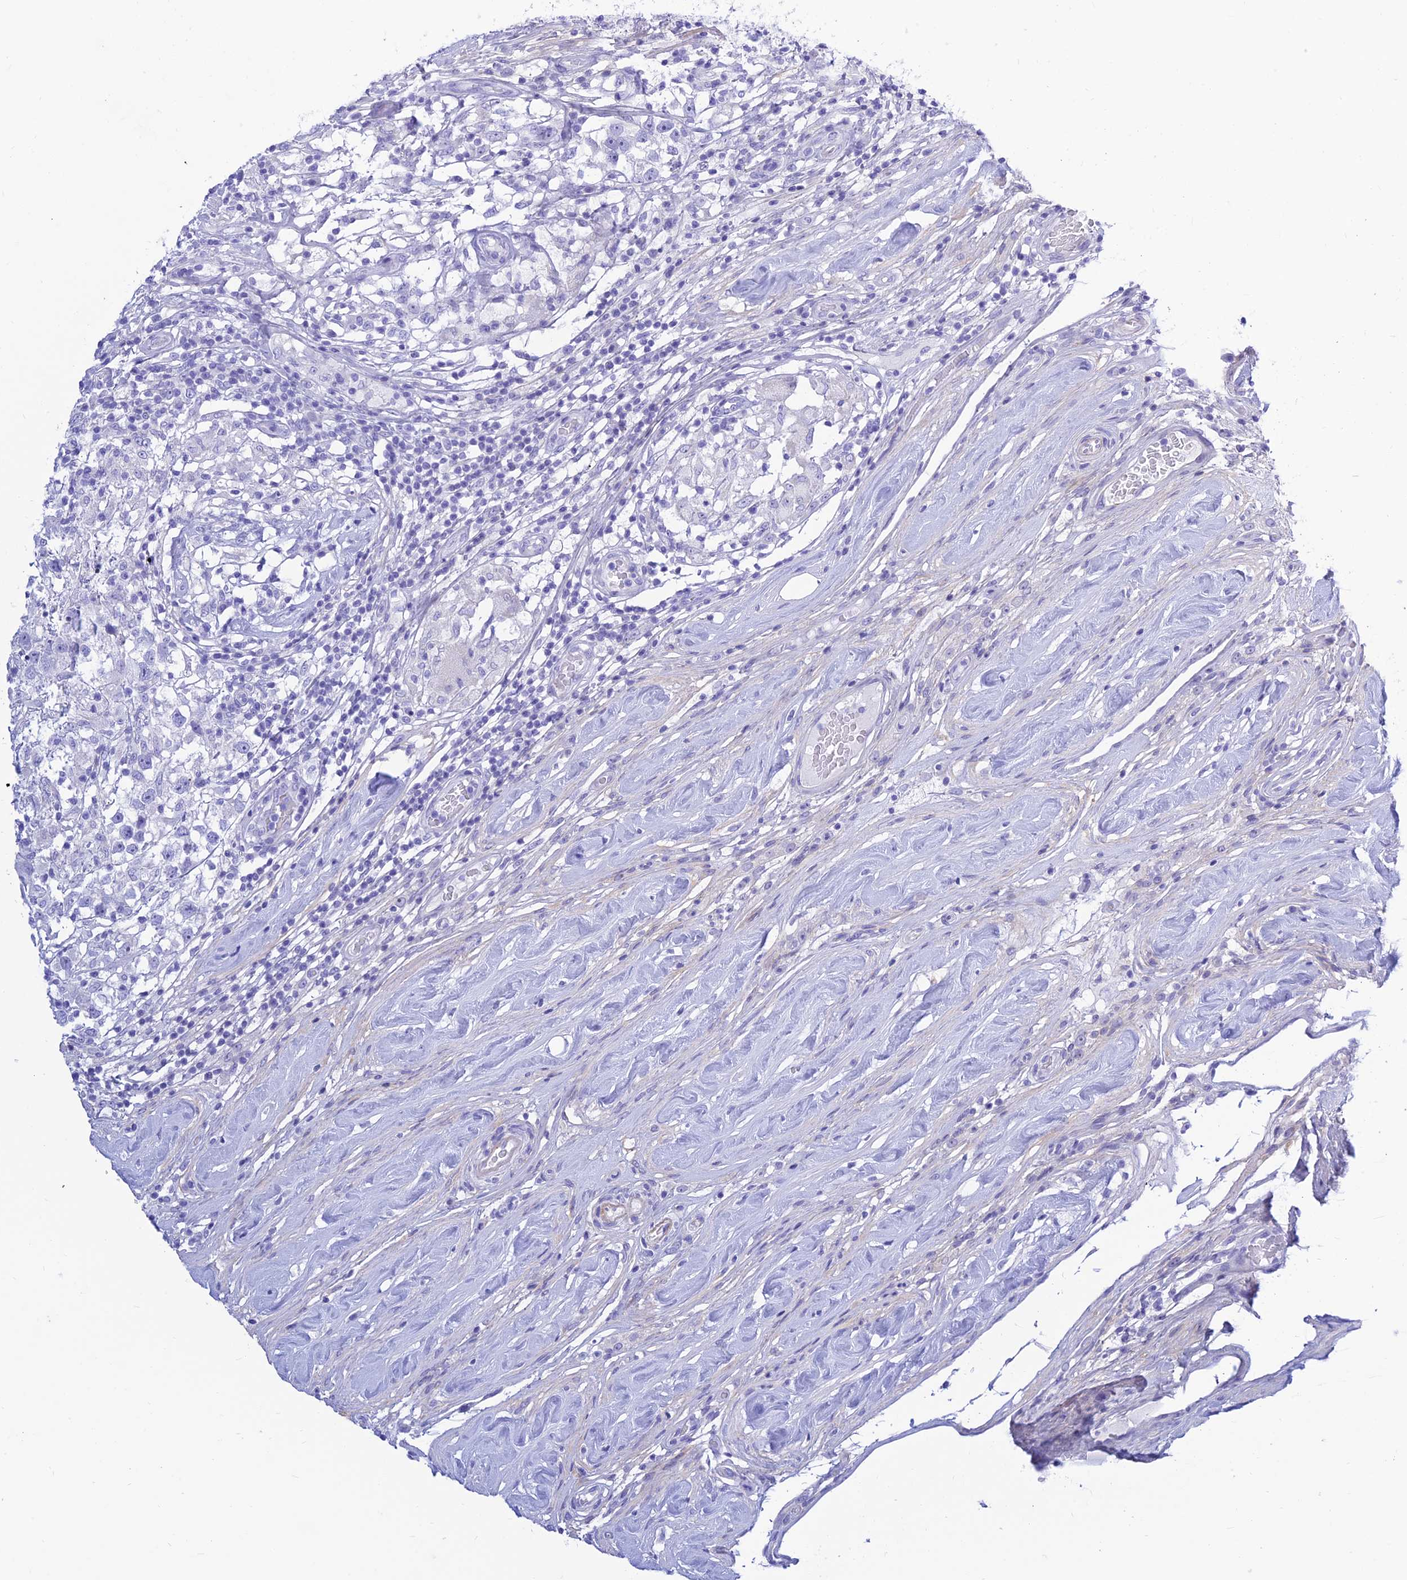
{"staining": {"intensity": "negative", "quantity": "none", "location": "none"}, "tissue": "testis cancer", "cell_type": "Tumor cells", "image_type": "cancer", "snomed": [{"axis": "morphology", "description": "Seminoma, NOS"}, {"axis": "topography", "description": "Testis"}], "caption": "This is a image of IHC staining of seminoma (testis), which shows no staining in tumor cells. Brightfield microscopy of immunohistochemistry stained with DAB (brown) and hematoxylin (blue), captured at high magnification.", "gene": "PRNP", "patient": {"sex": "male", "age": 46}}